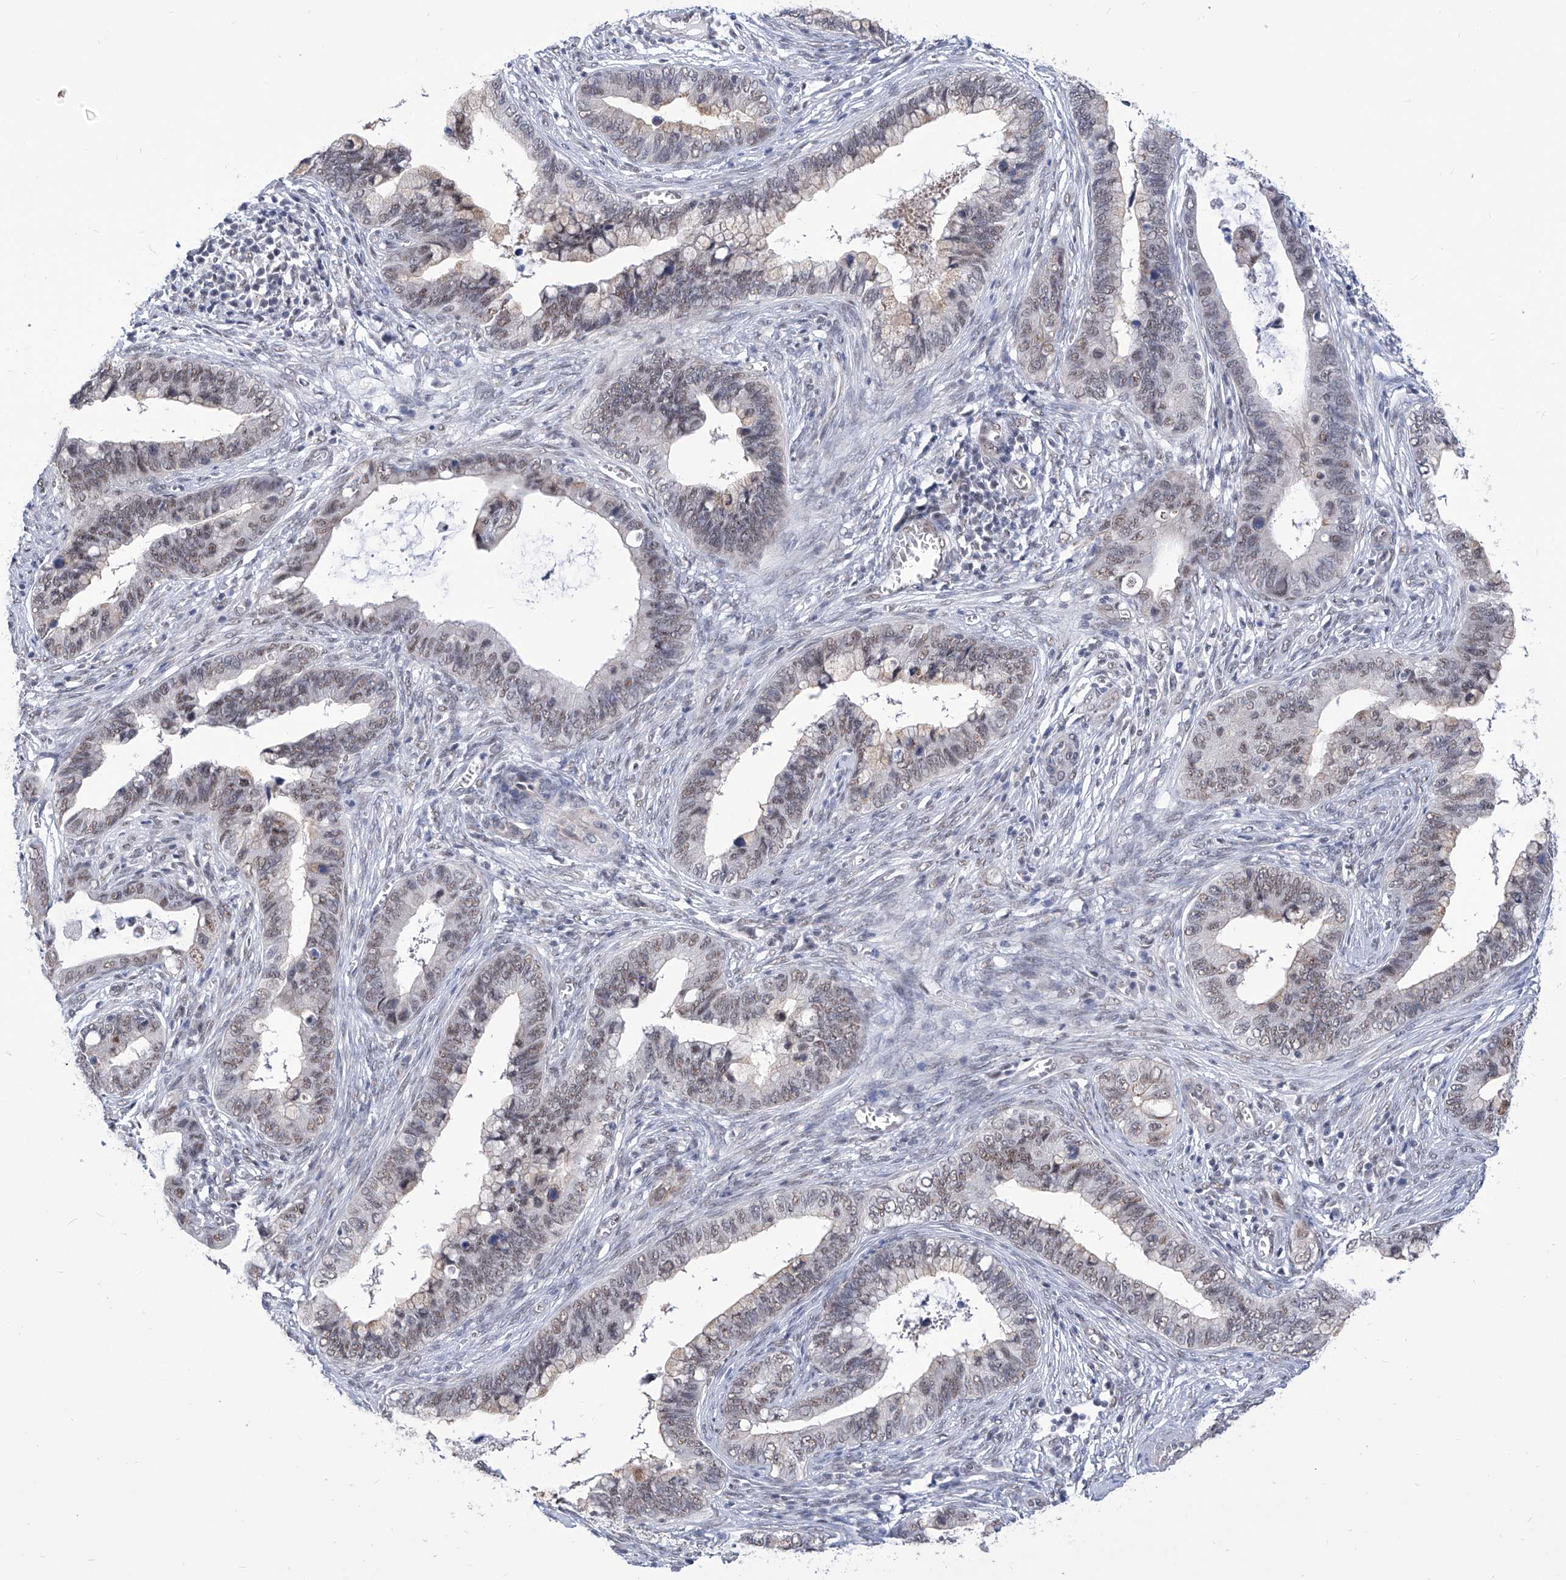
{"staining": {"intensity": "weak", "quantity": "25%-75%", "location": "cytoplasmic/membranous,nuclear"}, "tissue": "cervical cancer", "cell_type": "Tumor cells", "image_type": "cancer", "snomed": [{"axis": "morphology", "description": "Adenocarcinoma, NOS"}, {"axis": "topography", "description": "Cervix"}], "caption": "Immunohistochemical staining of human cervical adenocarcinoma displays weak cytoplasmic/membranous and nuclear protein expression in approximately 25%-75% of tumor cells.", "gene": "SART1", "patient": {"sex": "female", "age": 44}}